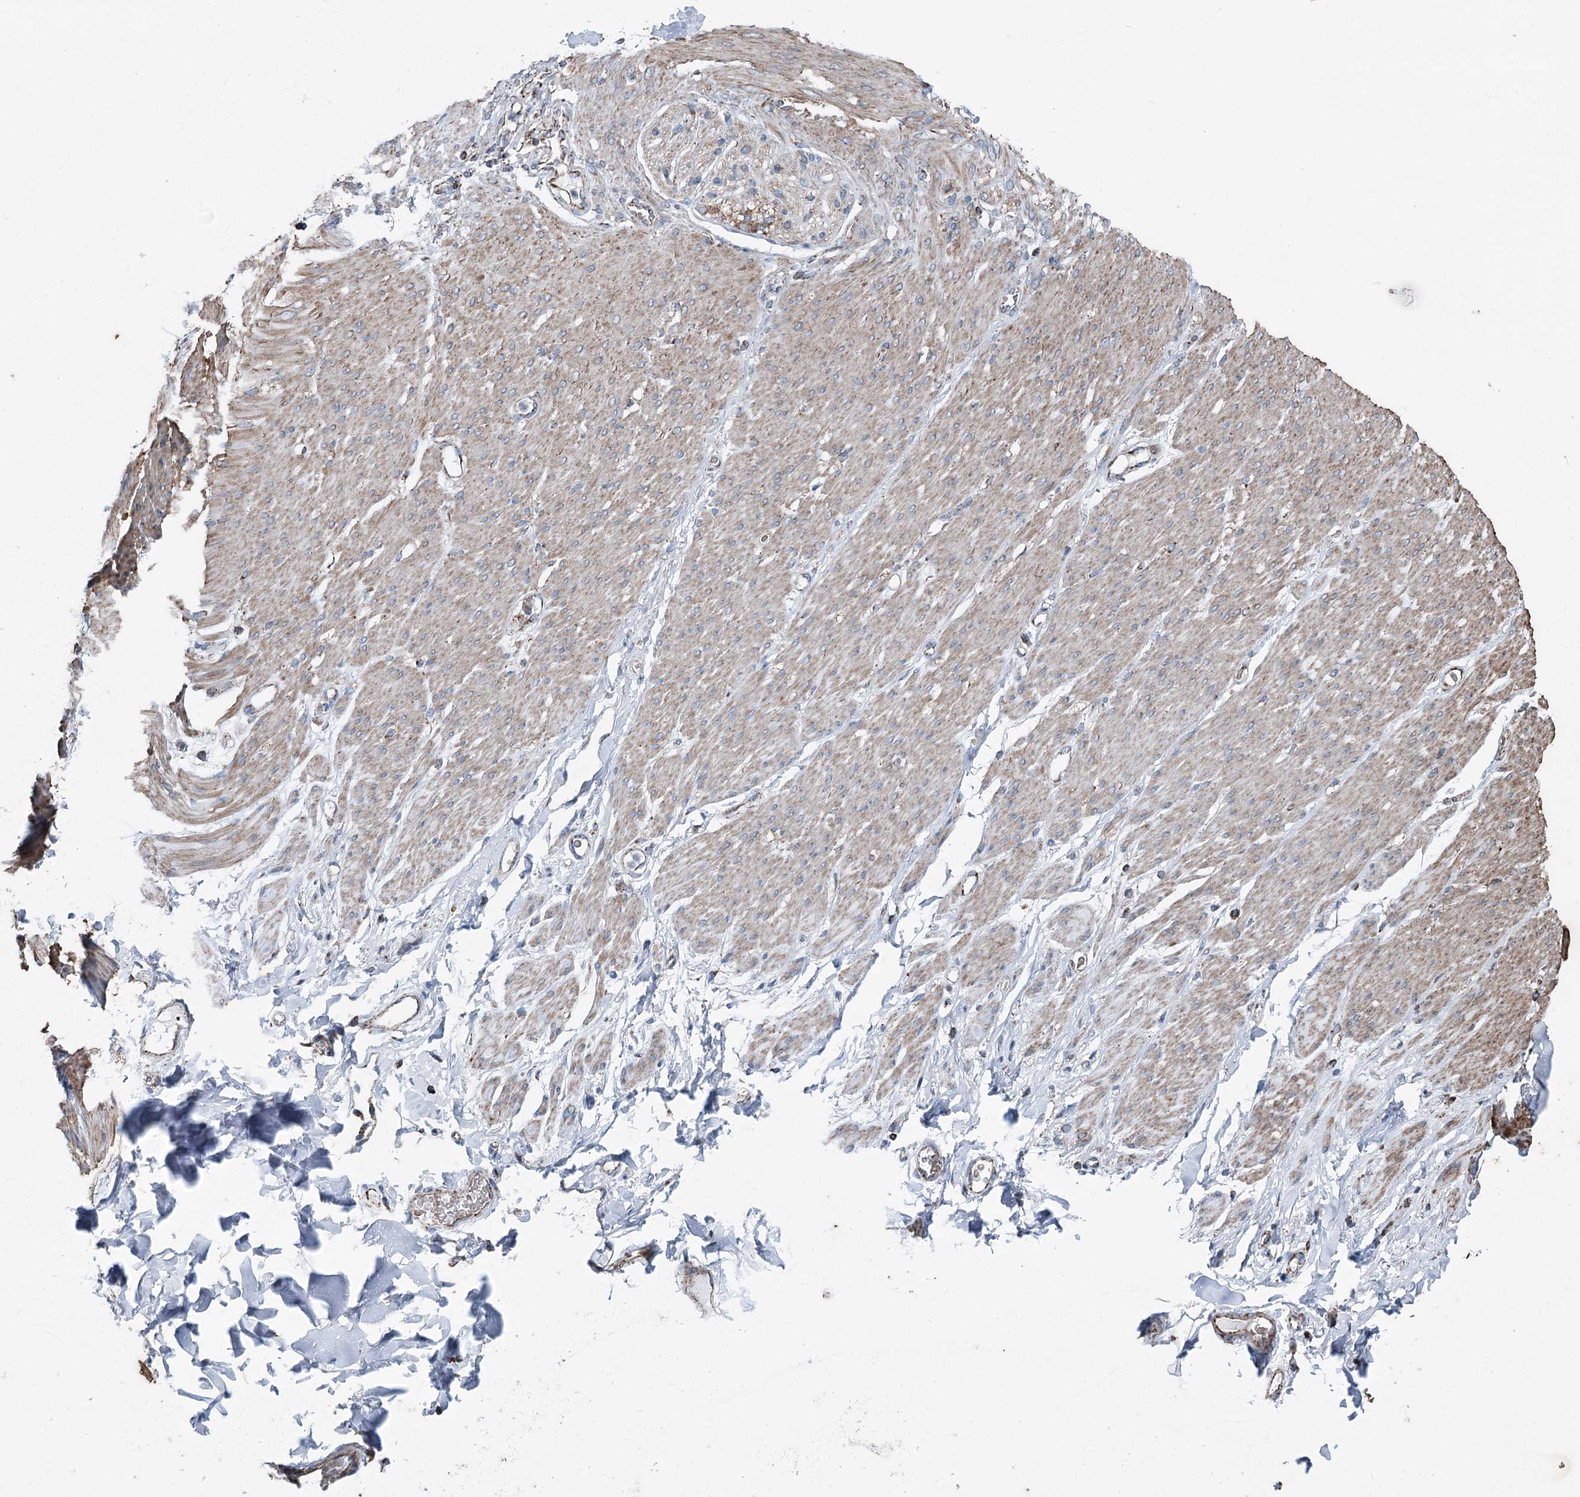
{"staining": {"intensity": "negative", "quantity": "none", "location": "none"}, "tissue": "adipose tissue", "cell_type": "Adipocytes", "image_type": "normal", "snomed": [{"axis": "morphology", "description": "Normal tissue, NOS"}, {"axis": "topography", "description": "Colon"}, {"axis": "topography", "description": "Peripheral nerve tissue"}], "caption": "IHC image of normal human adipose tissue stained for a protein (brown), which exhibits no expression in adipocytes. (Immunohistochemistry, brightfield microscopy, high magnification).", "gene": "UCN3", "patient": {"sex": "female", "age": 61}}